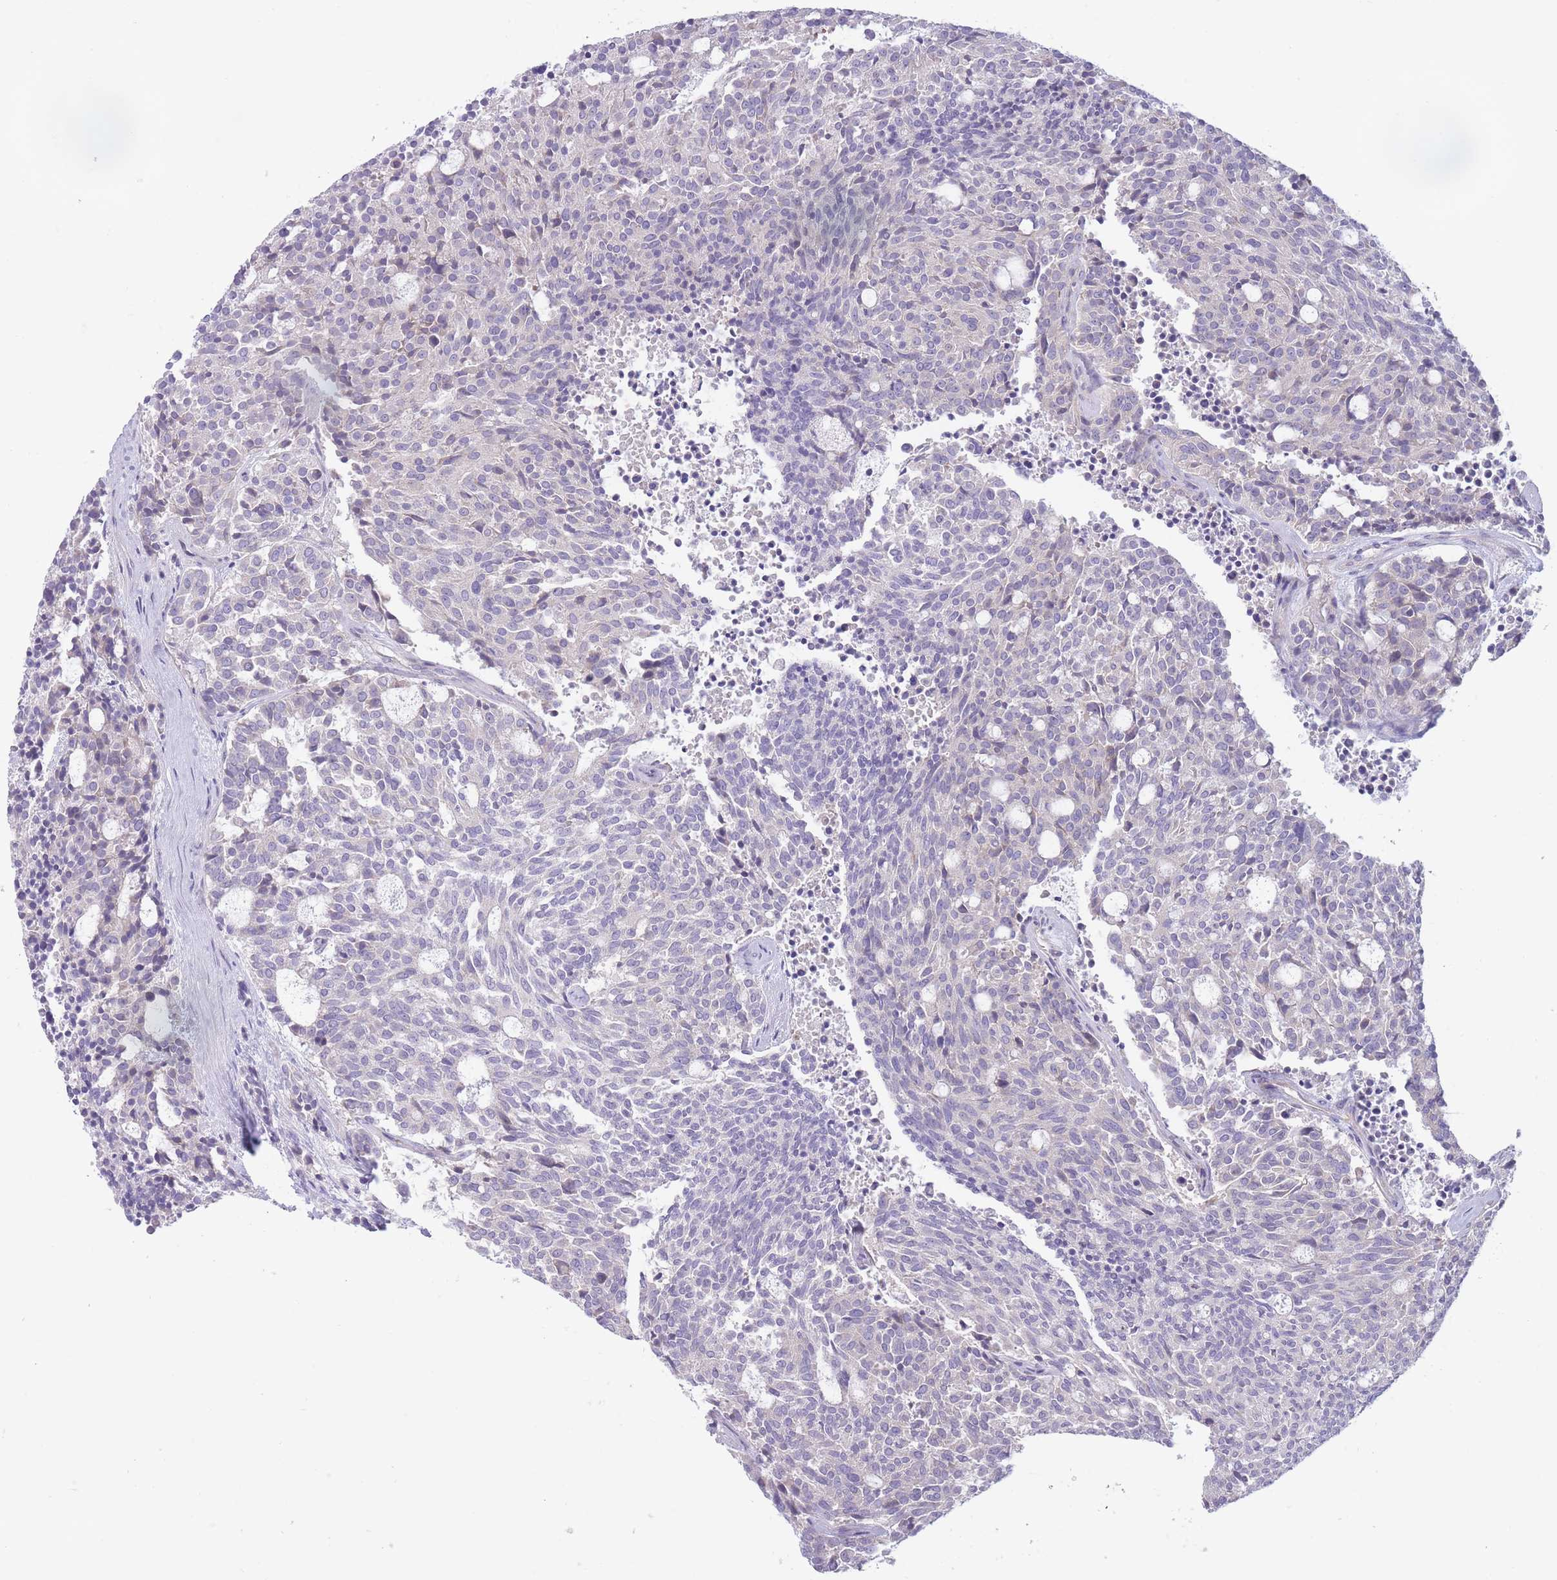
{"staining": {"intensity": "negative", "quantity": "none", "location": "none"}, "tissue": "carcinoid", "cell_type": "Tumor cells", "image_type": "cancer", "snomed": [{"axis": "morphology", "description": "Carcinoid, malignant, NOS"}, {"axis": "topography", "description": "Pancreas"}], "caption": "The image shows no staining of tumor cells in carcinoid.", "gene": "PNPLA5", "patient": {"sex": "female", "age": 54}}